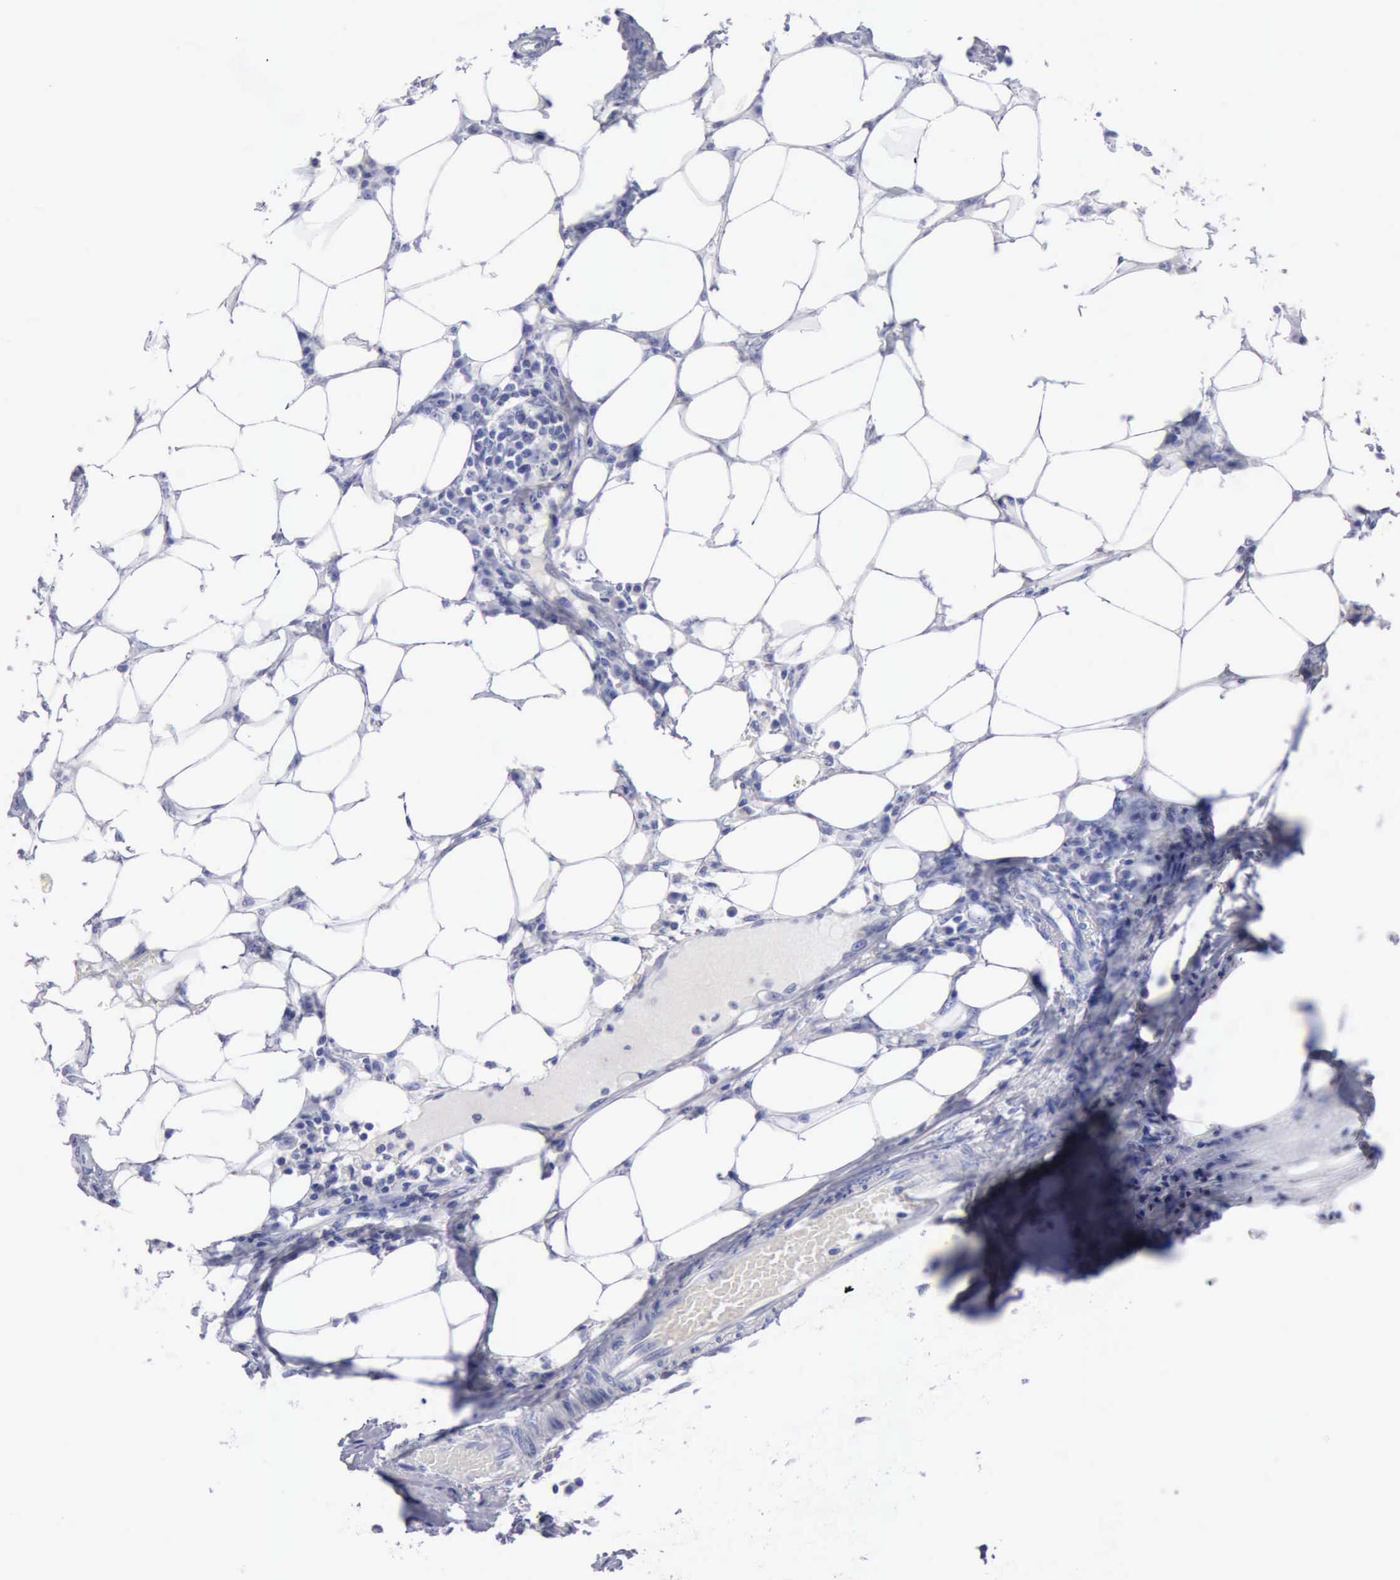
{"staining": {"intensity": "negative", "quantity": "none", "location": "none"}, "tissue": "colorectal cancer", "cell_type": "Tumor cells", "image_type": "cancer", "snomed": [{"axis": "morphology", "description": "Adenocarcinoma, NOS"}, {"axis": "topography", "description": "Colon"}], "caption": "An immunohistochemistry (IHC) photomicrograph of colorectal cancer is shown. There is no staining in tumor cells of colorectal cancer. (Brightfield microscopy of DAB (3,3'-diaminobenzidine) immunohistochemistry at high magnification).", "gene": "CYP19A1", "patient": {"sex": "male", "age": 71}}